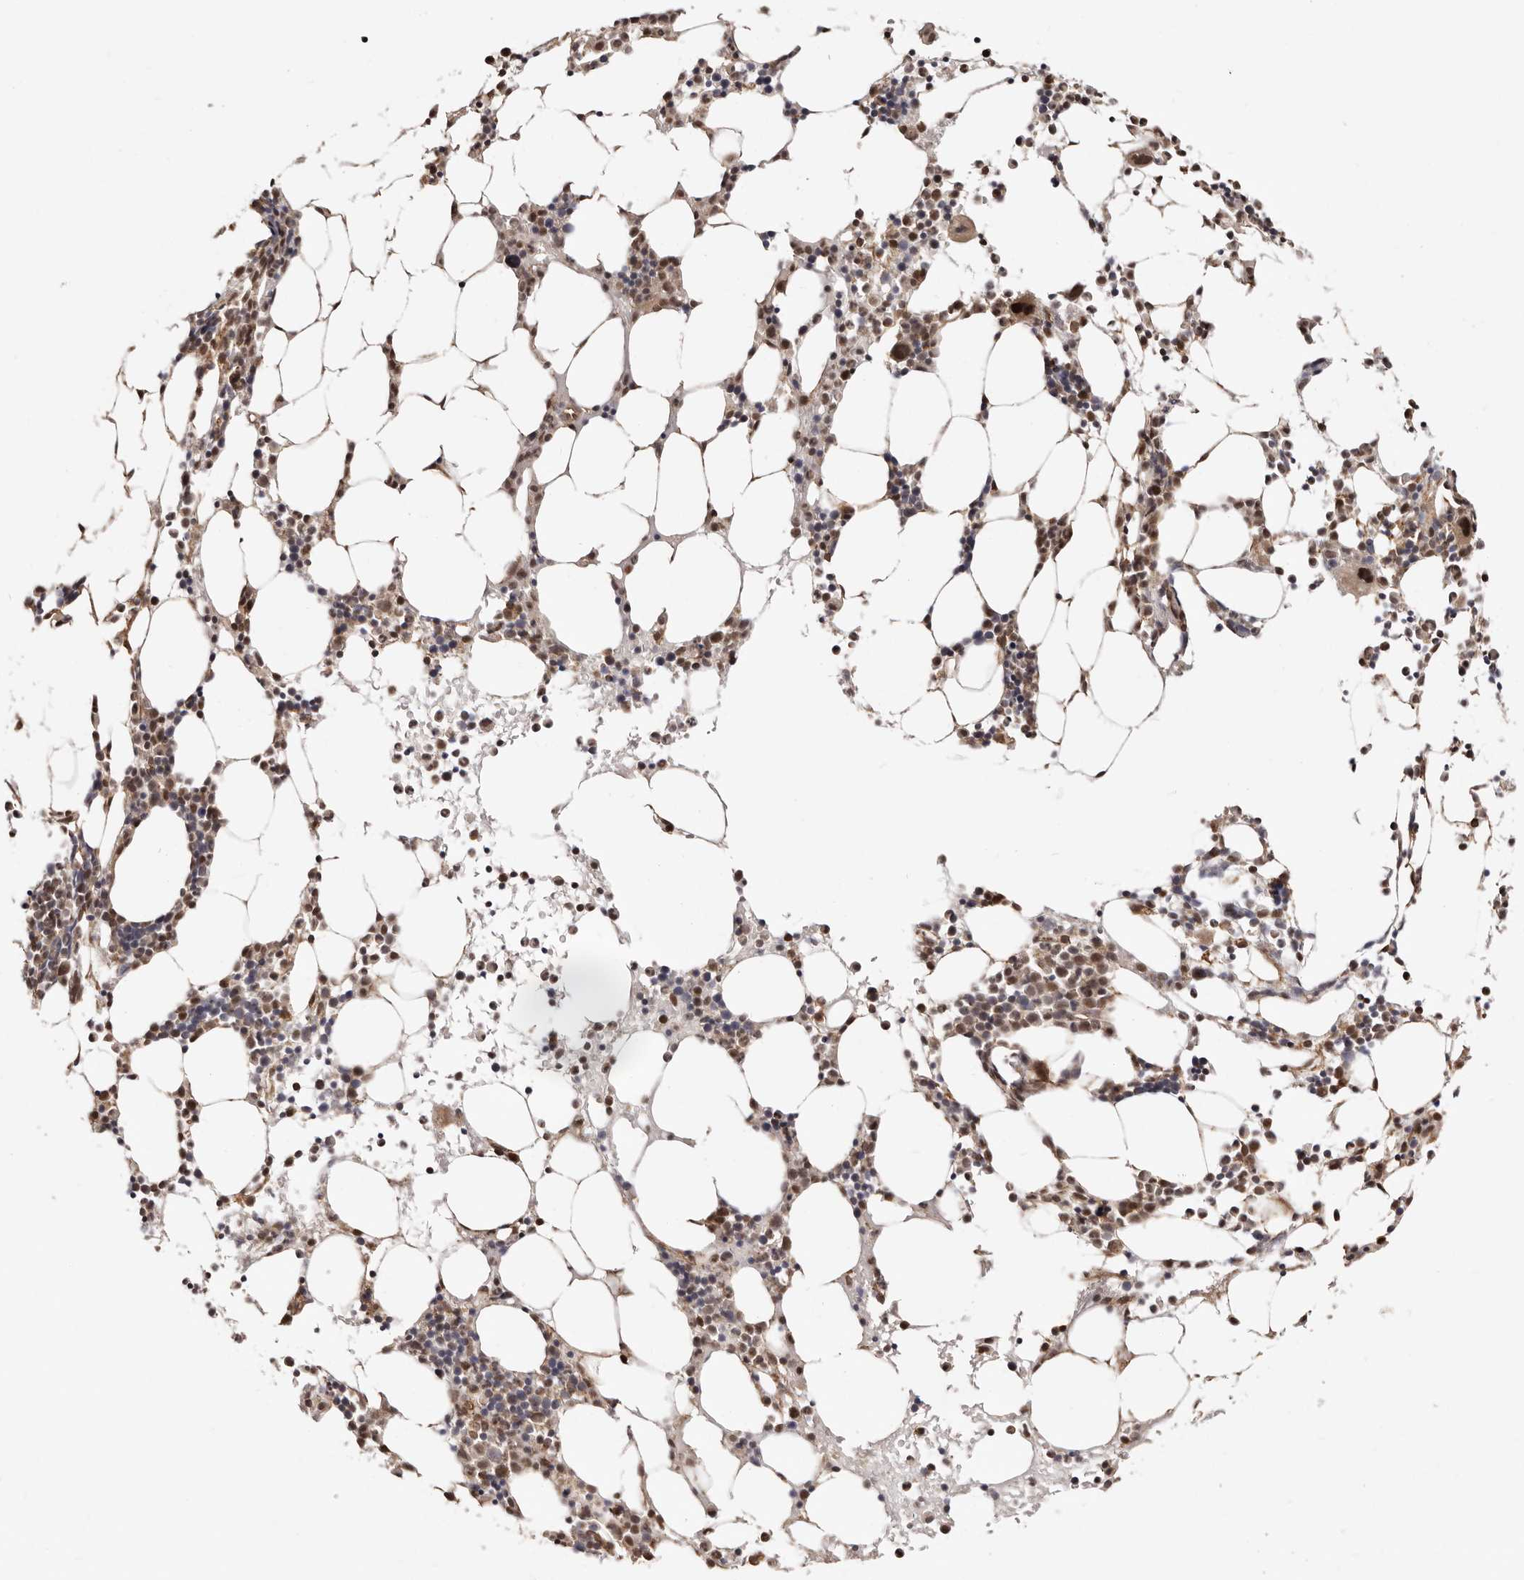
{"staining": {"intensity": "moderate", "quantity": "25%-75%", "location": "nuclear"}, "tissue": "bone marrow", "cell_type": "Hematopoietic cells", "image_type": "normal", "snomed": [{"axis": "morphology", "description": "Normal tissue, NOS"}, {"axis": "morphology", "description": "Inflammation, NOS"}, {"axis": "topography", "description": "Bone marrow"}], "caption": "Hematopoietic cells display moderate nuclear expression in about 25%-75% of cells in normal bone marrow.", "gene": "MED8", "patient": {"sex": "male", "age": 31}}